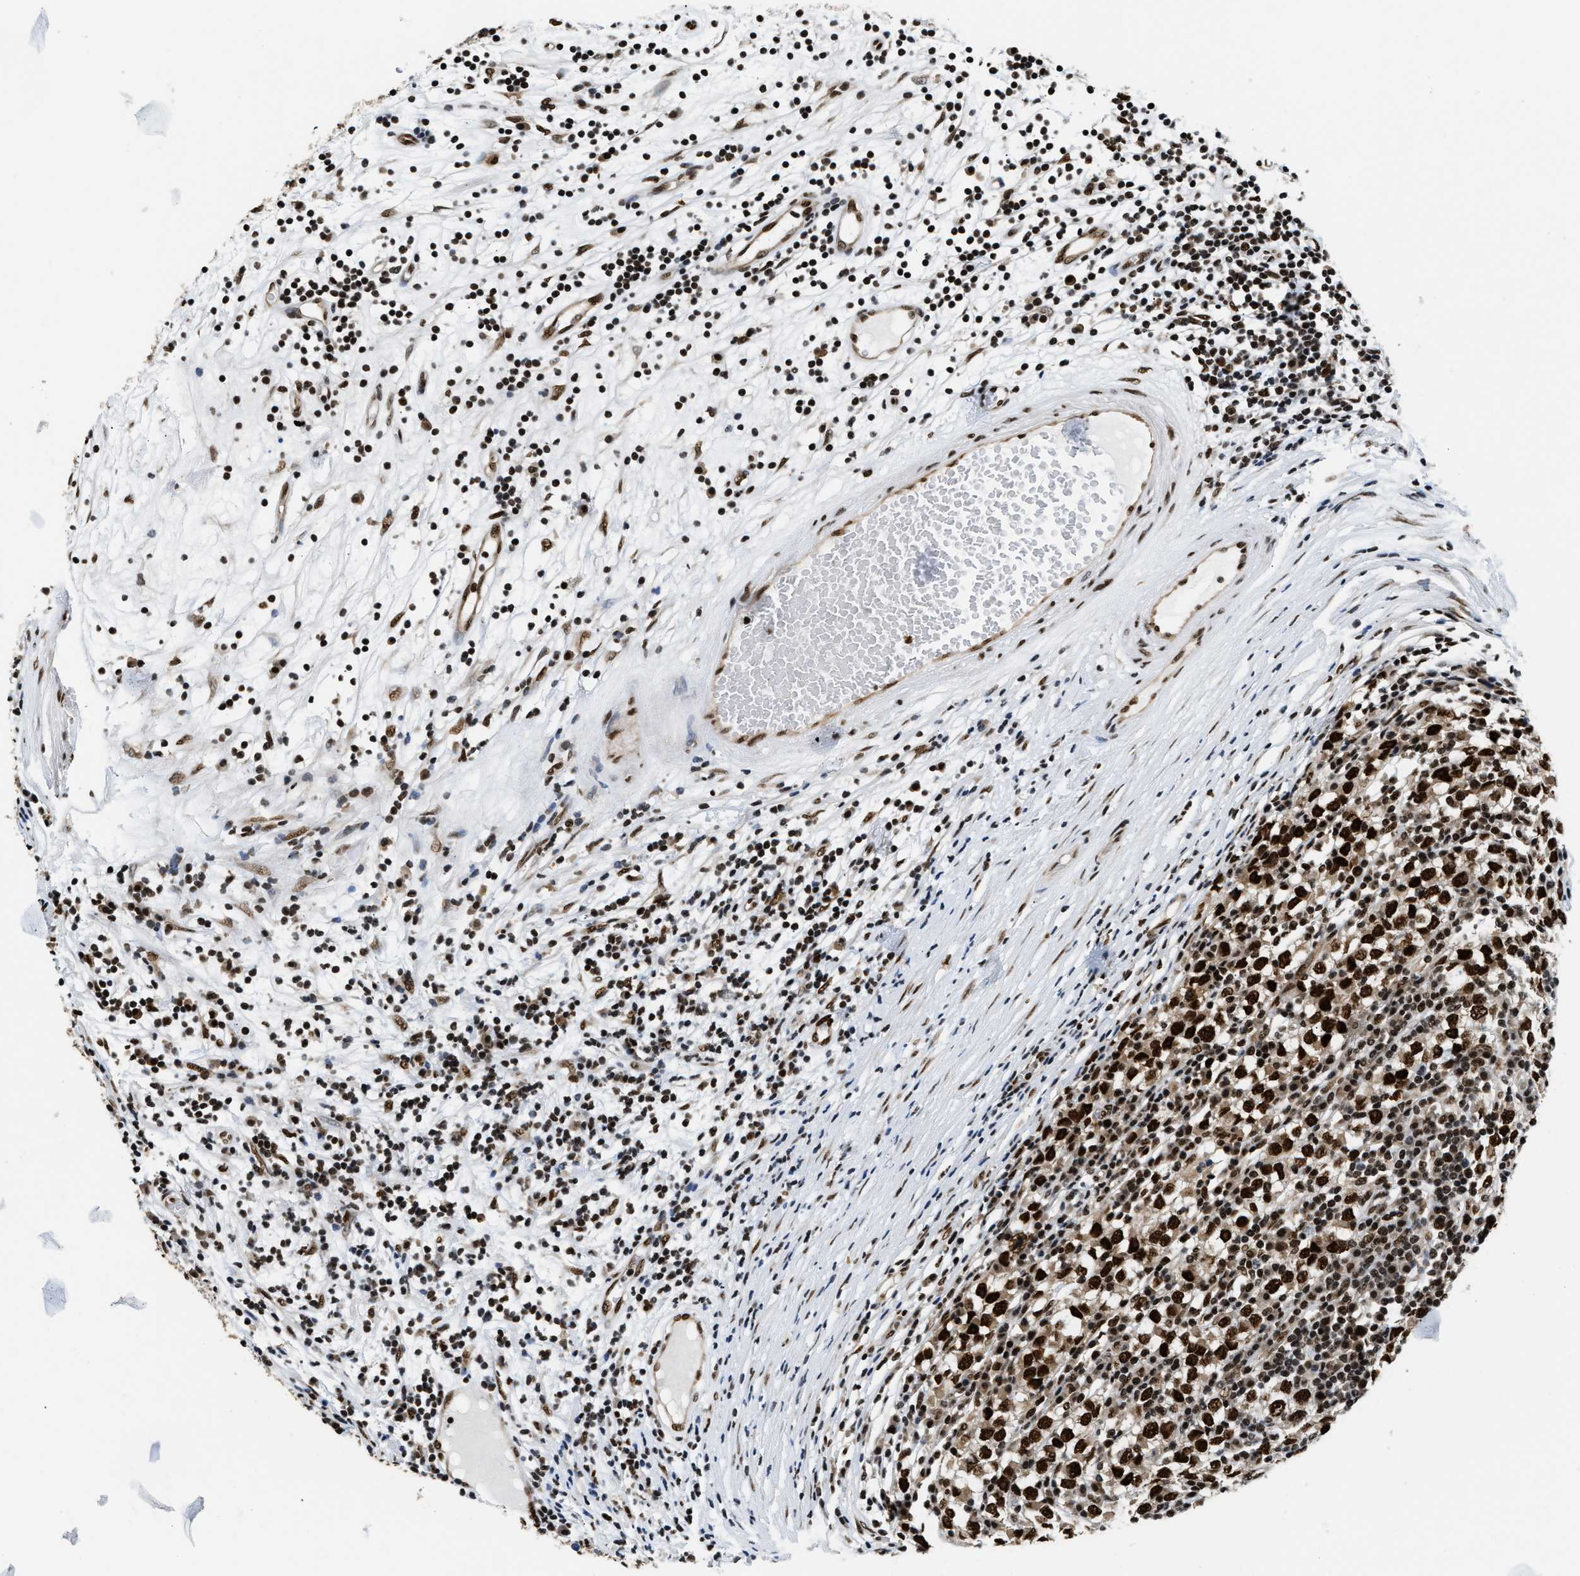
{"staining": {"intensity": "strong", "quantity": "<25%", "location": "nuclear"}, "tissue": "testis cancer", "cell_type": "Tumor cells", "image_type": "cancer", "snomed": [{"axis": "morphology", "description": "Seminoma, NOS"}, {"axis": "topography", "description": "Testis"}], "caption": "DAB (3,3'-diaminobenzidine) immunohistochemical staining of testis cancer (seminoma) demonstrates strong nuclear protein expression in approximately <25% of tumor cells.", "gene": "CCNDBP1", "patient": {"sex": "male", "age": 65}}